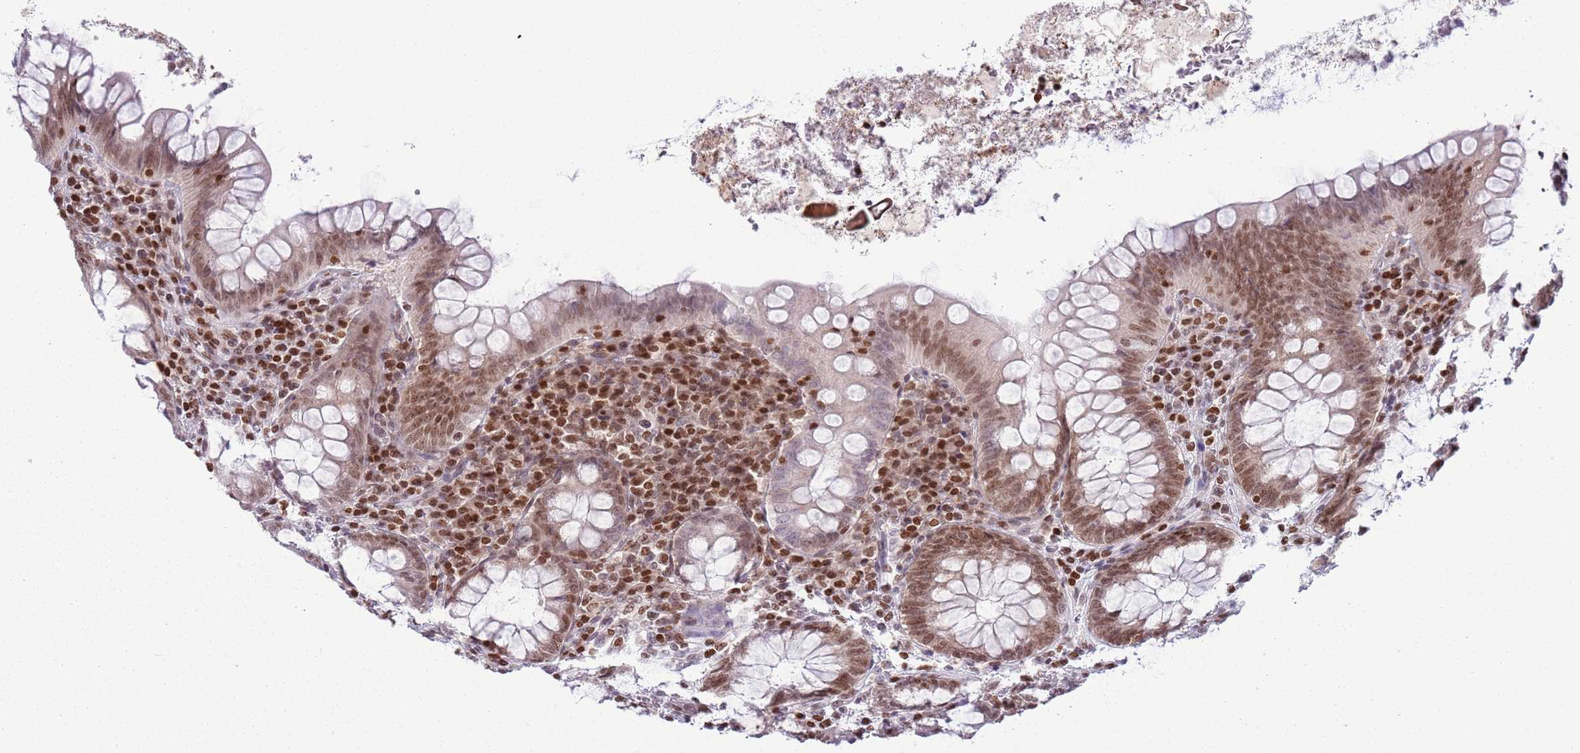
{"staining": {"intensity": "moderate", "quantity": ">75%", "location": "nuclear"}, "tissue": "appendix", "cell_type": "Glandular cells", "image_type": "normal", "snomed": [{"axis": "morphology", "description": "Normal tissue, NOS"}, {"axis": "topography", "description": "Appendix"}], "caption": "Protein expression analysis of benign appendix displays moderate nuclear expression in approximately >75% of glandular cells. (Brightfield microscopy of DAB IHC at high magnification).", "gene": "SELENOH", "patient": {"sex": "female", "age": 33}}